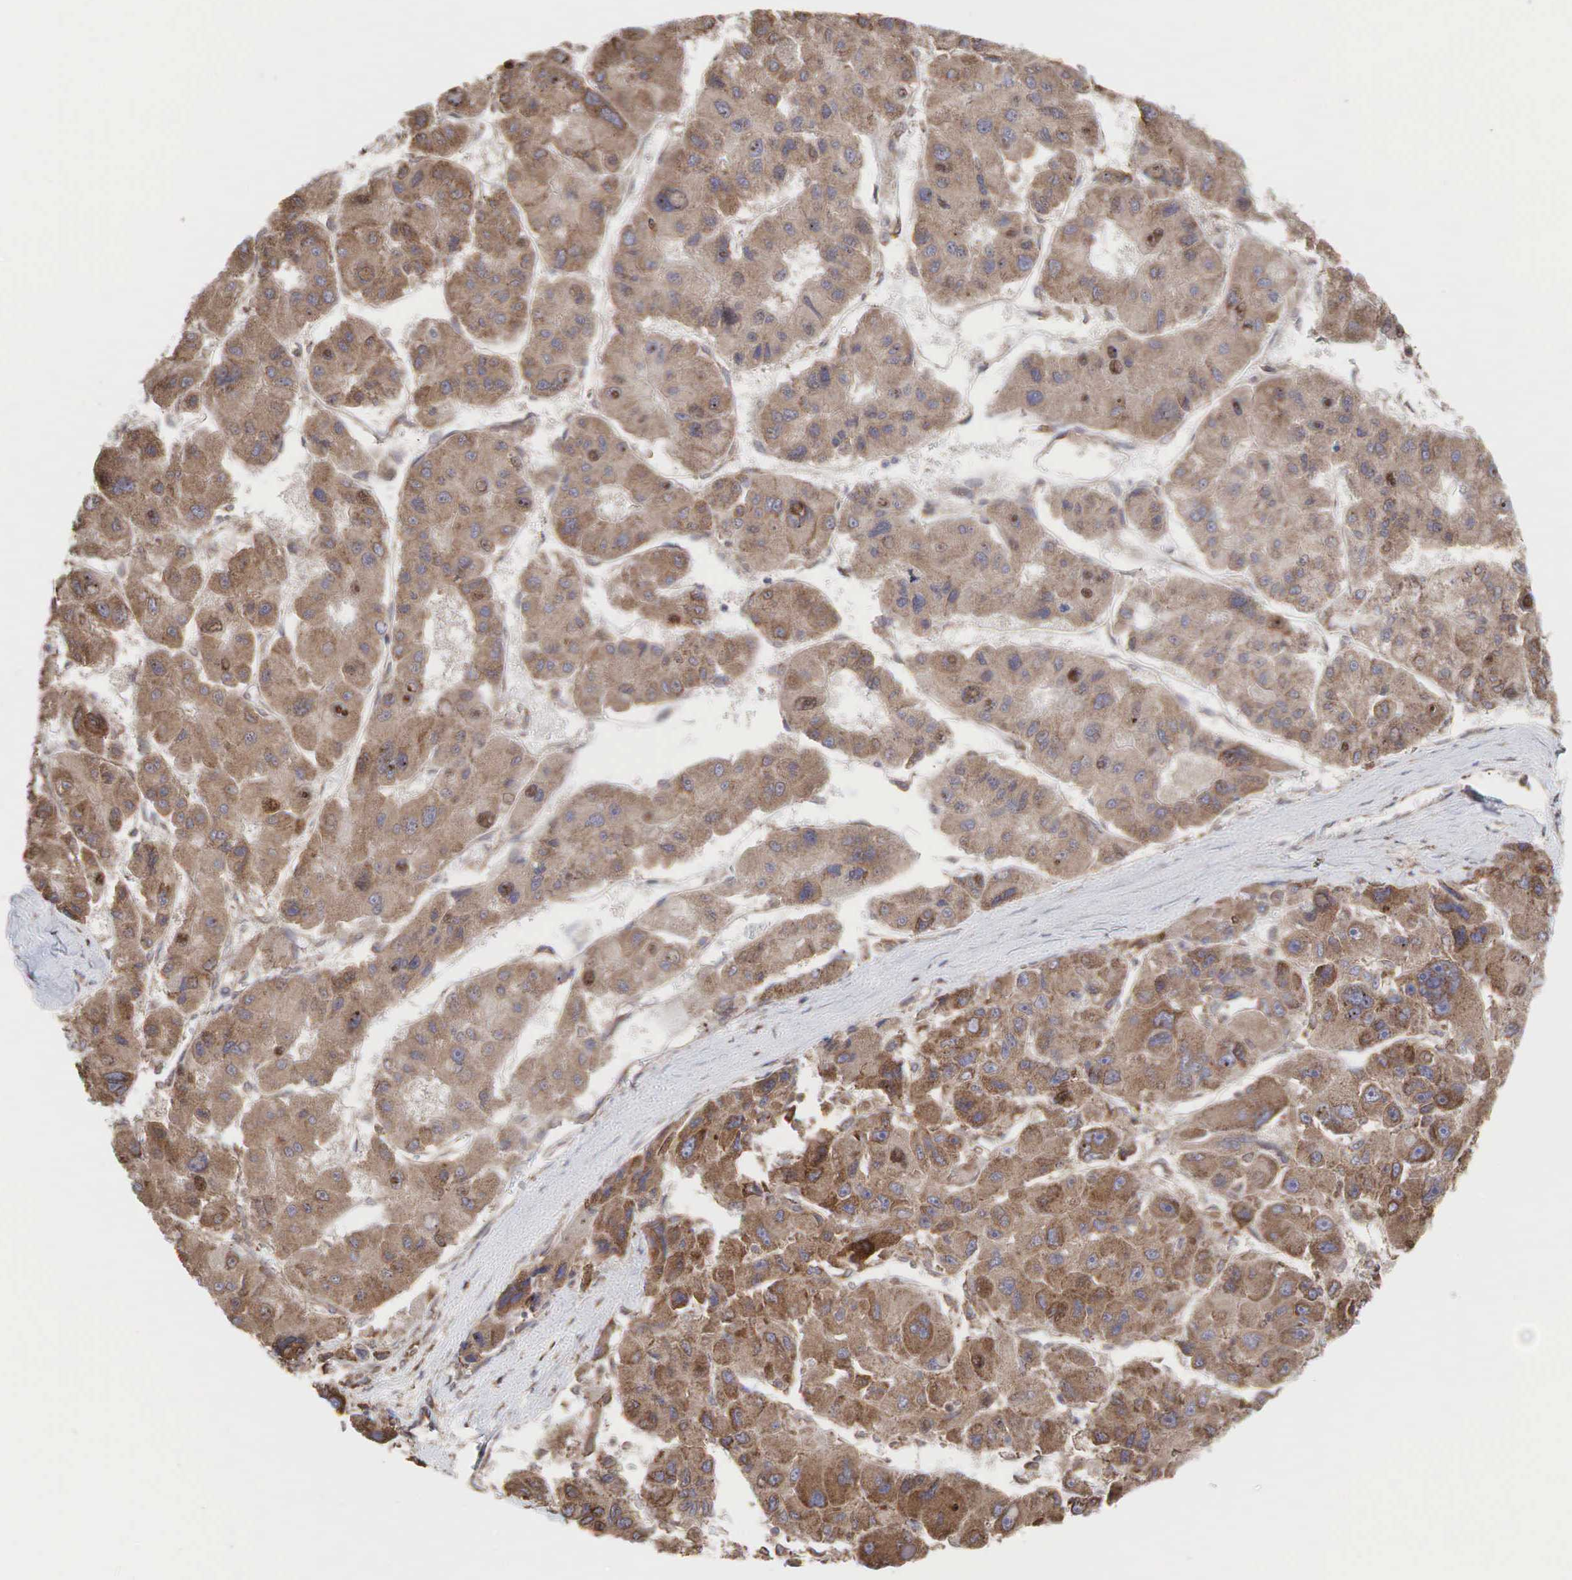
{"staining": {"intensity": "moderate", "quantity": ">75%", "location": "cytoplasmic/membranous"}, "tissue": "liver cancer", "cell_type": "Tumor cells", "image_type": "cancer", "snomed": [{"axis": "morphology", "description": "Carcinoma, Hepatocellular, NOS"}, {"axis": "topography", "description": "Liver"}], "caption": "Brown immunohistochemical staining in liver cancer displays moderate cytoplasmic/membranous staining in about >75% of tumor cells.", "gene": "PABPC5", "patient": {"sex": "male", "age": 64}}